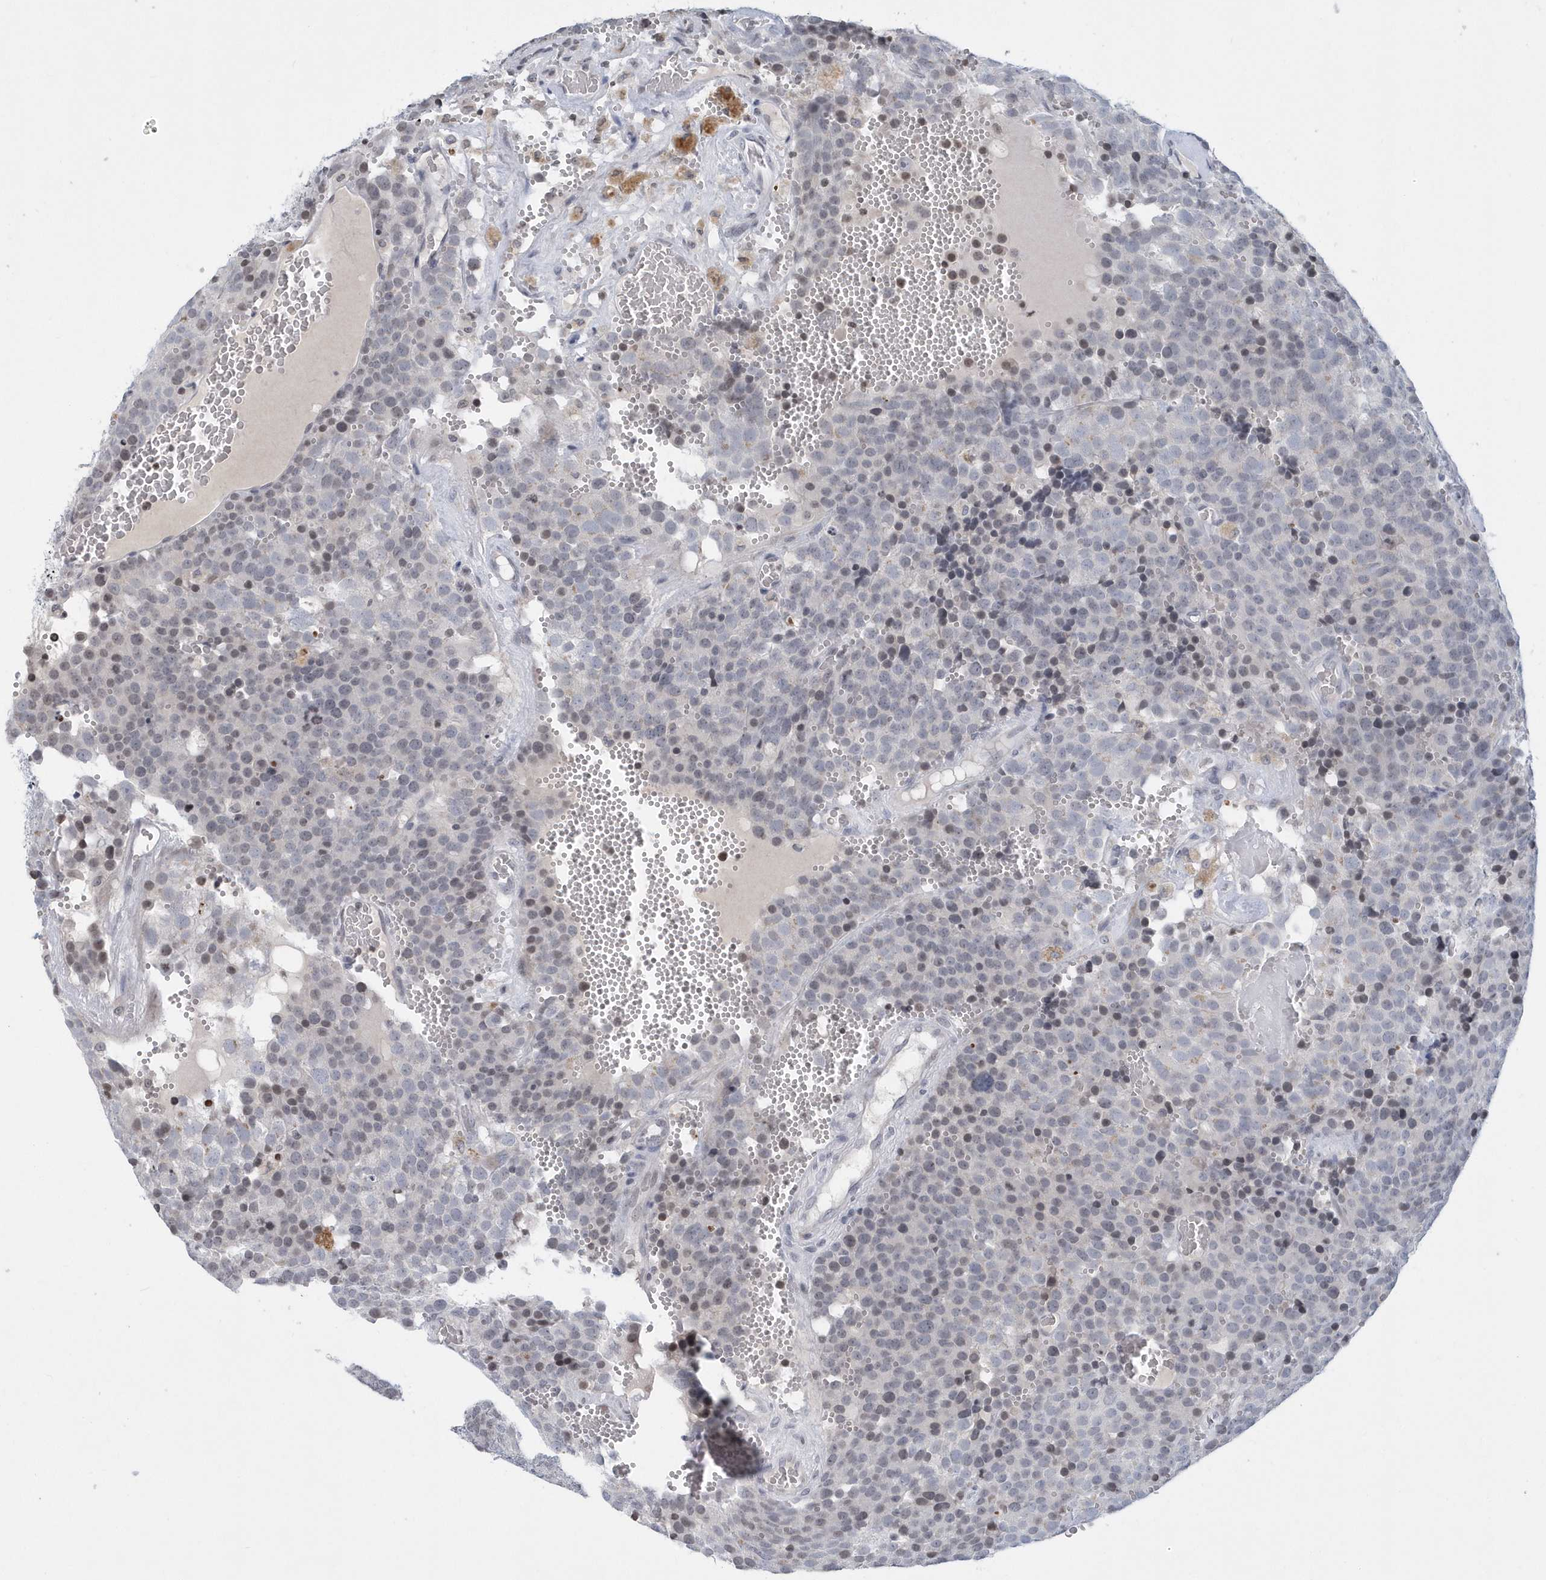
{"staining": {"intensity": "negative", "quantity": "none", "location": "none"}, "tissue": "testis cancer", "cell_type": "Tumor cells", "image_type": "cancer", "snomed": [{"axis": "morphology", "description": "Seminoma, NOS"}, {"axis": "topography", "description": "Testis"}], "caption": "Protein analysis of testis cancer (seminoma) shows no significant expression in tumor cells. (DAB (3,3'-diaminobenzidine) IHC visualized using brightfield microscopy, high magnification).", "gene": "VWA5B2", "patient": {"sex": "male", "age": 71}}